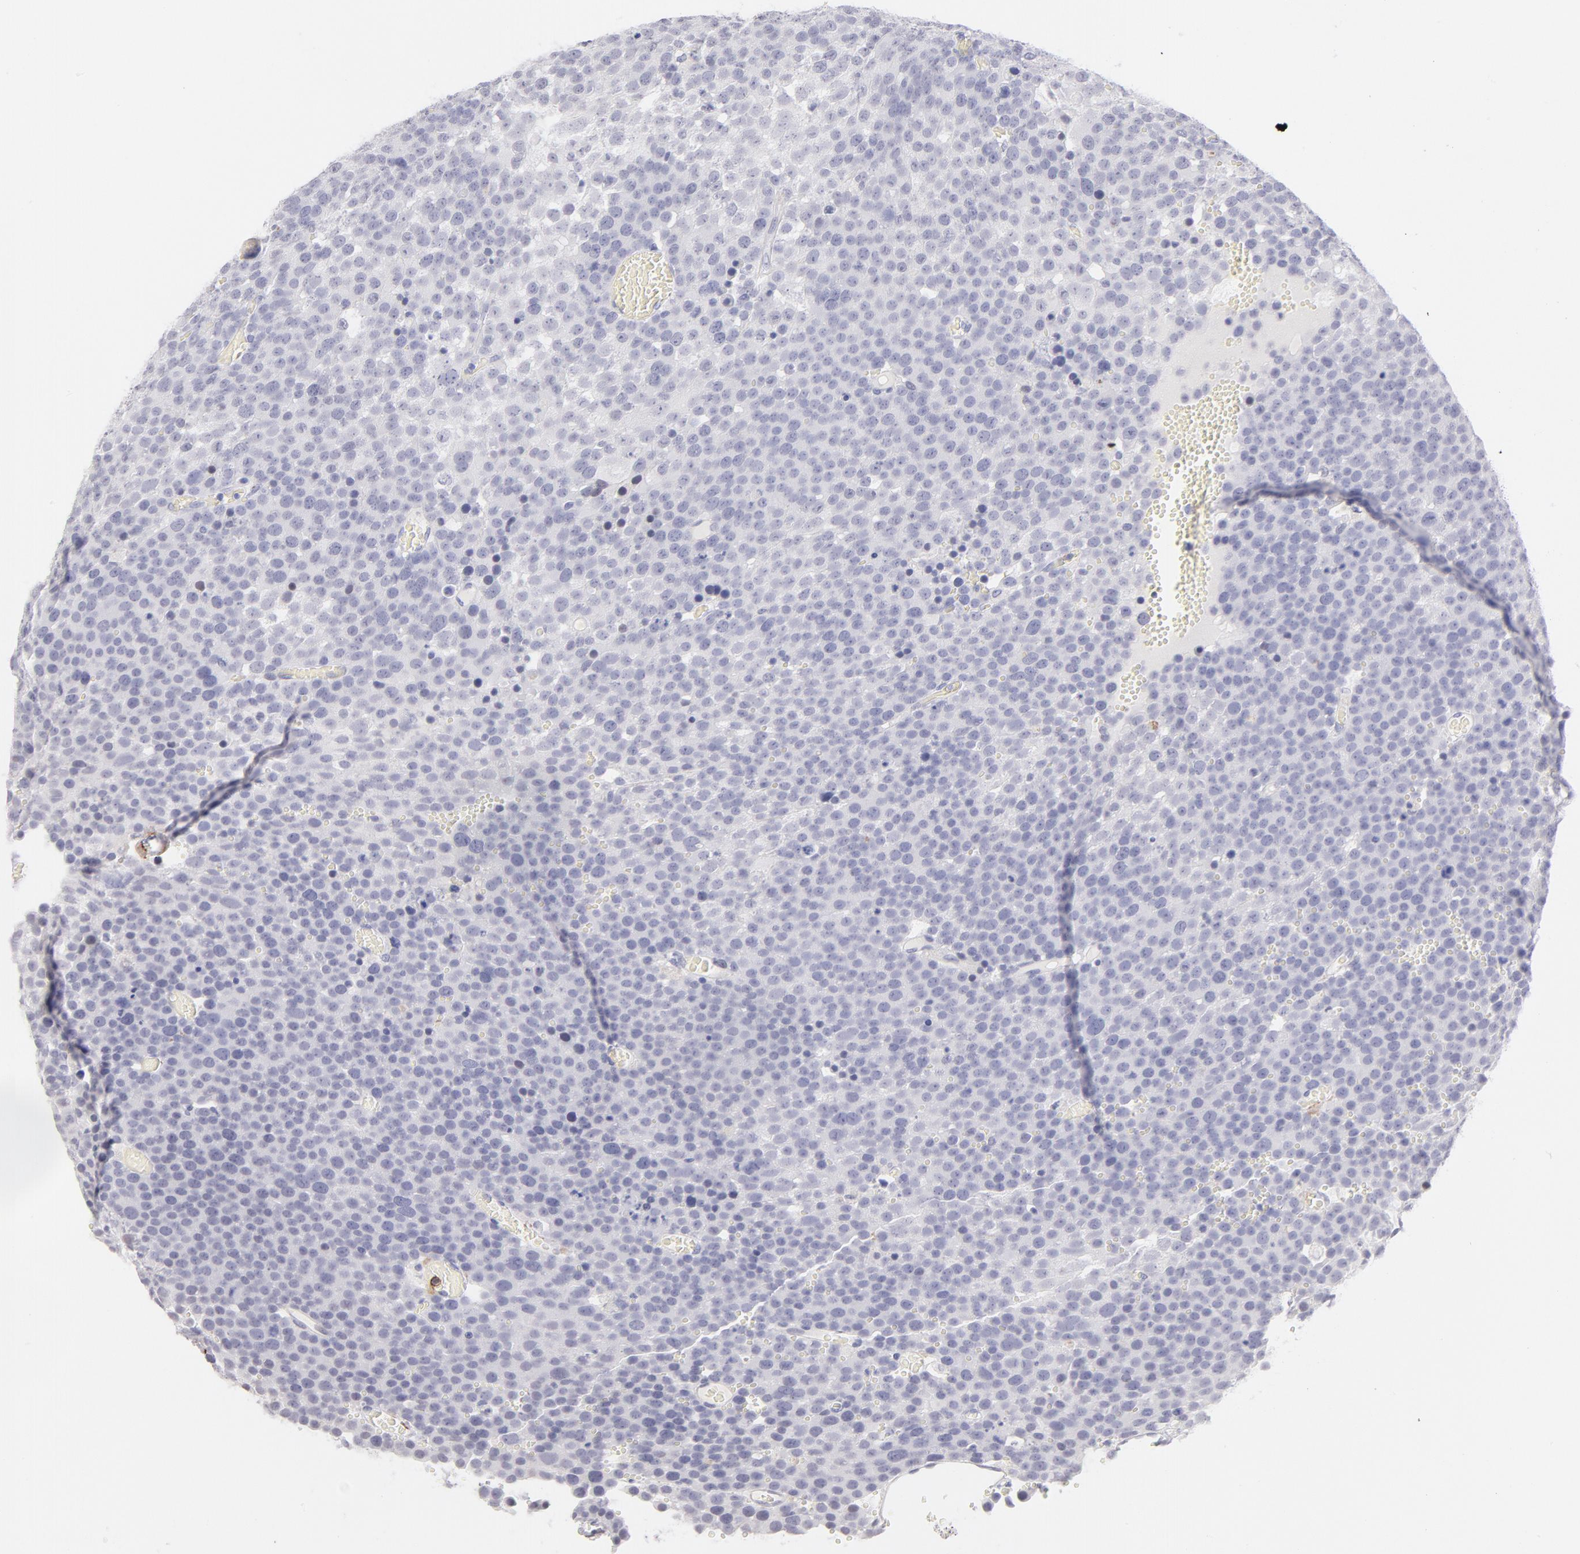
{"staining": {"intensity": "negative", "quantity": "none", "location": "none"}, "tissue": "testis cancer", "cell_type": "Tumor cells", "image_type": "cancer", "snomed": [{"axis": "morphology", "description": "Seminoma, NOS"}, {"axis": "topography", "description": "Testis"}], "caption": "Photomicrograph shows no protein expression in tumor cells of testis seminoma tissue.", "gene": "LTB4R", "patient": {"sex": "male", "age": 71}}